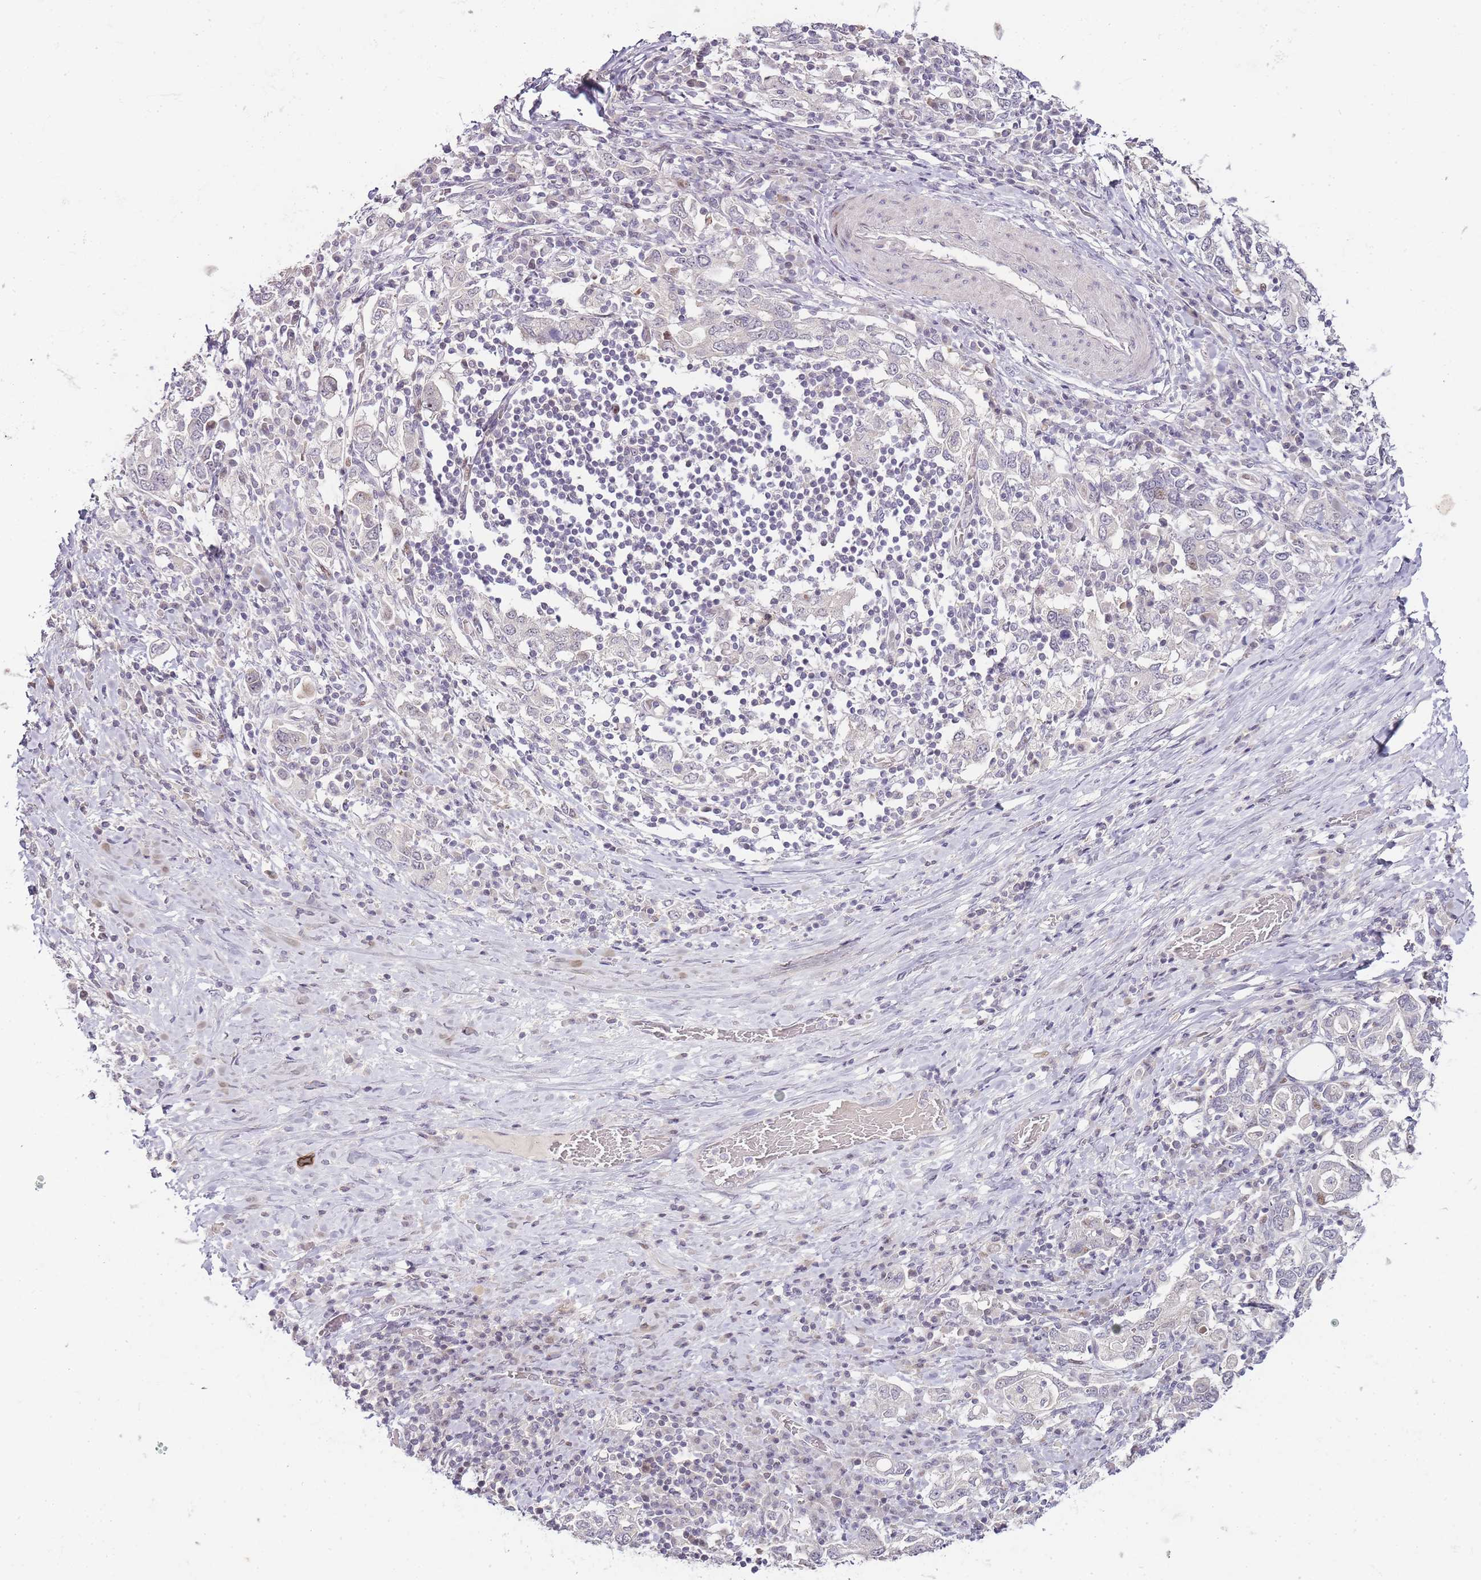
{"staining": {"intensity": "negative", "quantity": "none", "location": "none"}, "tissue": "stomach cancer", "cell_type": "Tumor cells", "image_type": "cancer", "snomed": [{"axis": "morphology", "description": "Adenocarcinoma, NOS"}, {"axis": "topography", "description": "Stomach, upper"}, {"axis": "topography", "description": "Stomach"}], "caption": "This is an immunohistochemistry (IHC) histopathology image of human stomach cancer (adenocarcinoma). There is no staining in tumor cells.", "gene": "OGG1", "patient": {"sex": "male", "age": 62}}